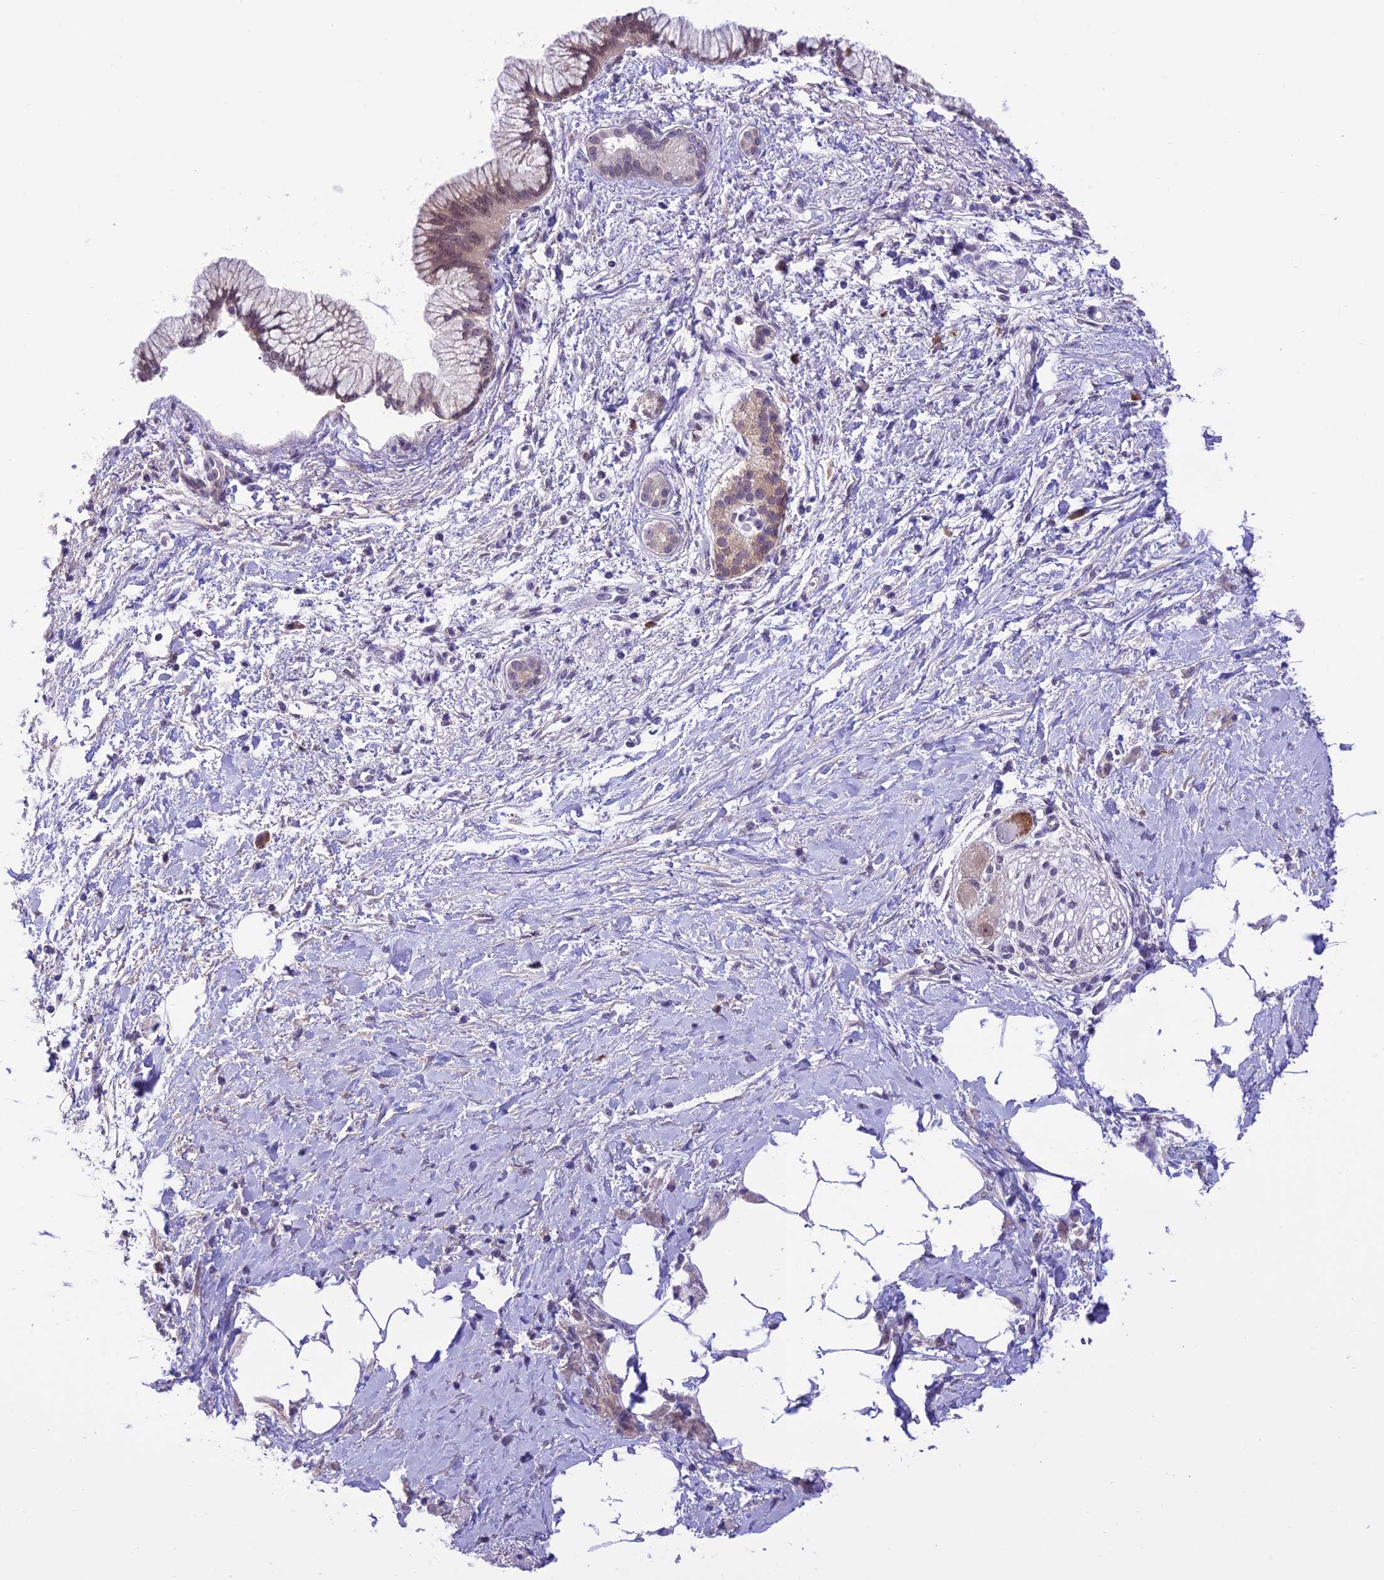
{"staining": {"intensity": "weak", "quantity": "<25%", "location": "nuclear"}, "tissue": "pancreatic cancer", "cell_type": "Tumor cells", "image_type": "cancer", "snomed": [{"axis": "morphology", "description": "Adenocarcinoma, NOS"}, {"axis": "topography", "description": "Pancreas"}], "caption": "DAB immunohistochemical staining of human adenocarcinoma (pancreatic) displays no significant positivity in tumor cells.", "gene": "RNF126", "patient": {"sex": "male", "age": 58}}